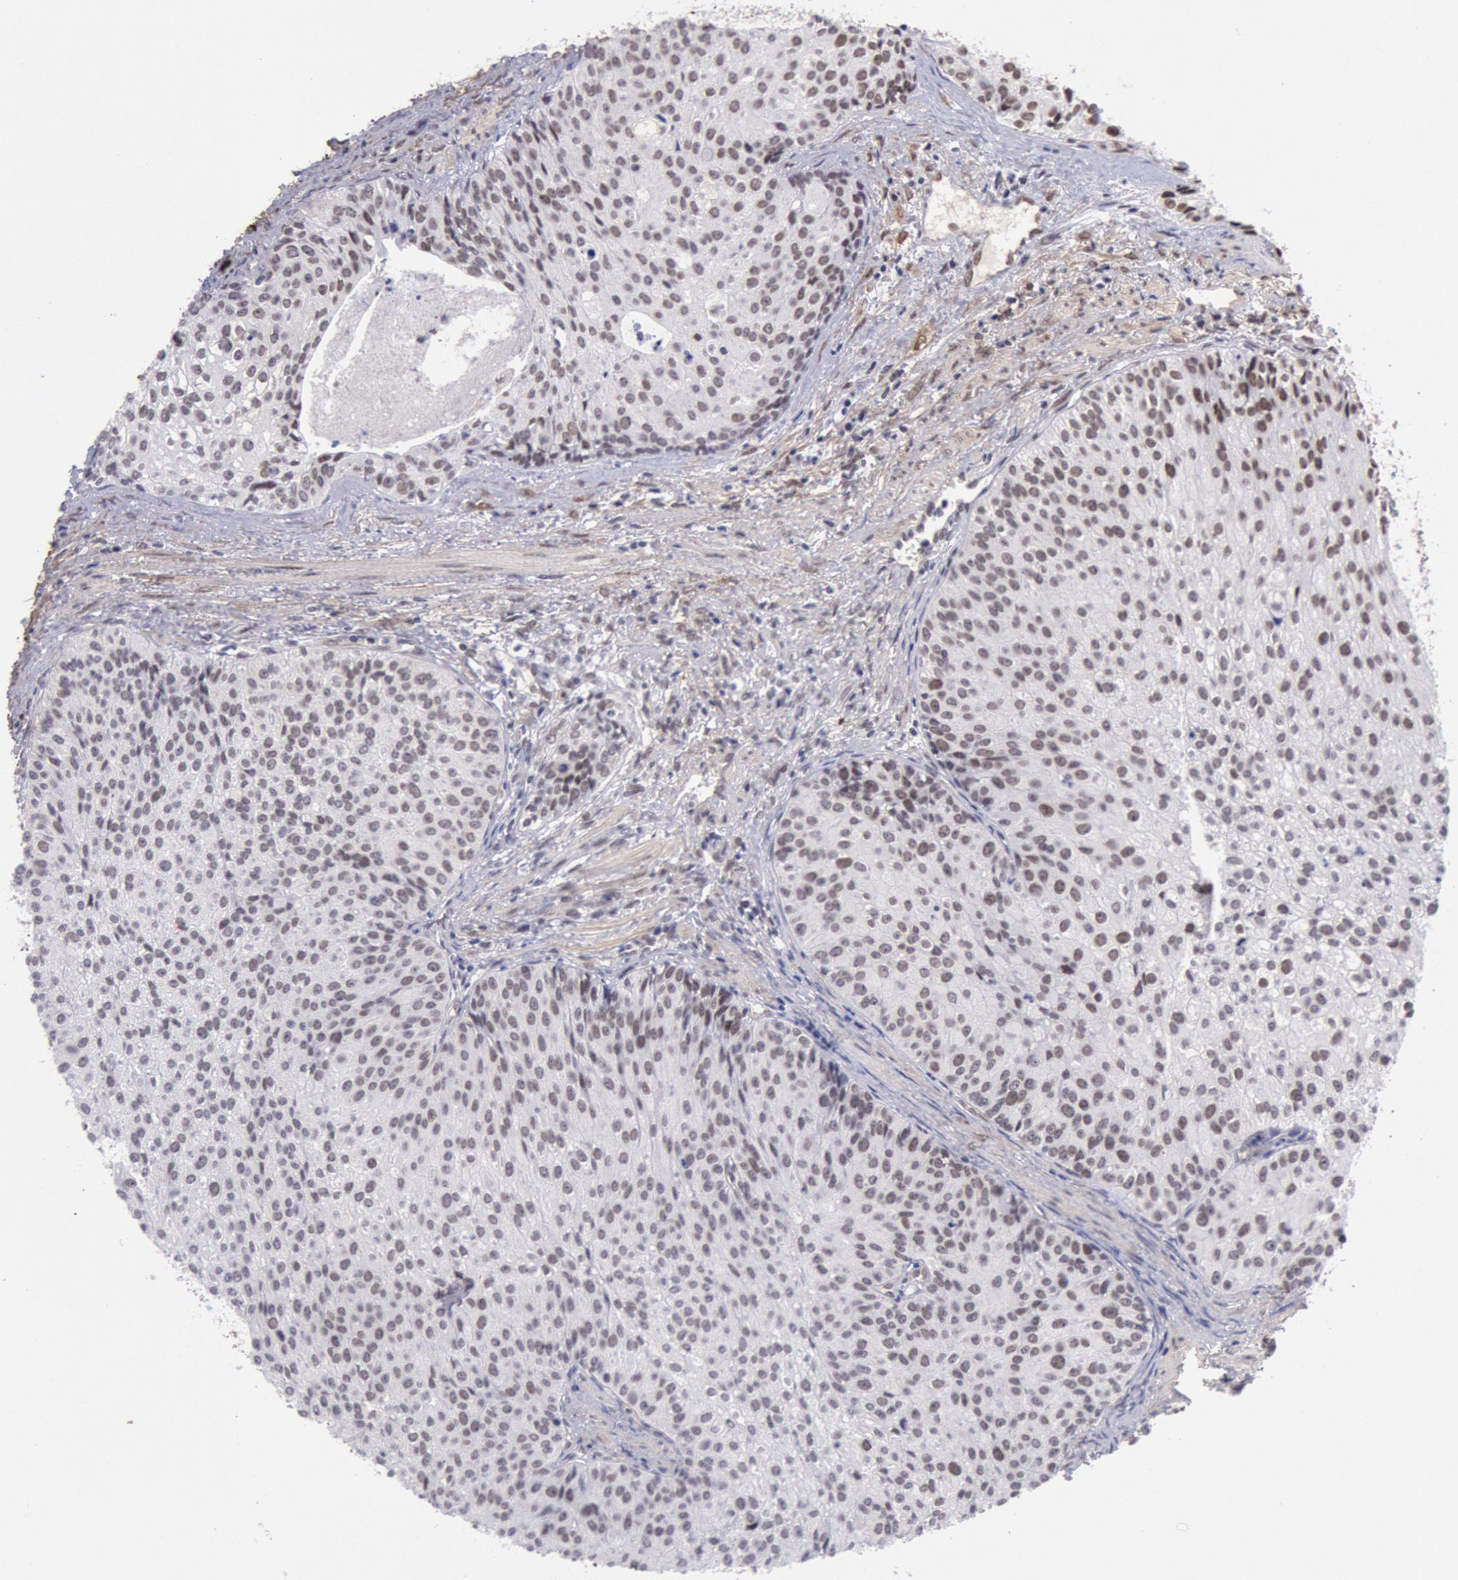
{"staining": {"intensity": "weak", "quantity": "<25%", "location": "nuclear"}, "tissue": "urothelial cancer", "cell_type": "Tumor cells", "image_type": "cancer", "snomed": [{"axis": "morphology", "description": "Urothelial carcinoma, Low grade"}, {"axis": "topography", "description": "Urinary bladder"}], "caption": "A high-resolution histopathology image shows IHC staining of urothelial cancer, which exhibits no significant staining in tumor cells. (Brightfield microscopy of DAB immunohistochemistry at high magnification).", "gene": "CDKN2B", "patient": {"sex": "female", "age": 73}}